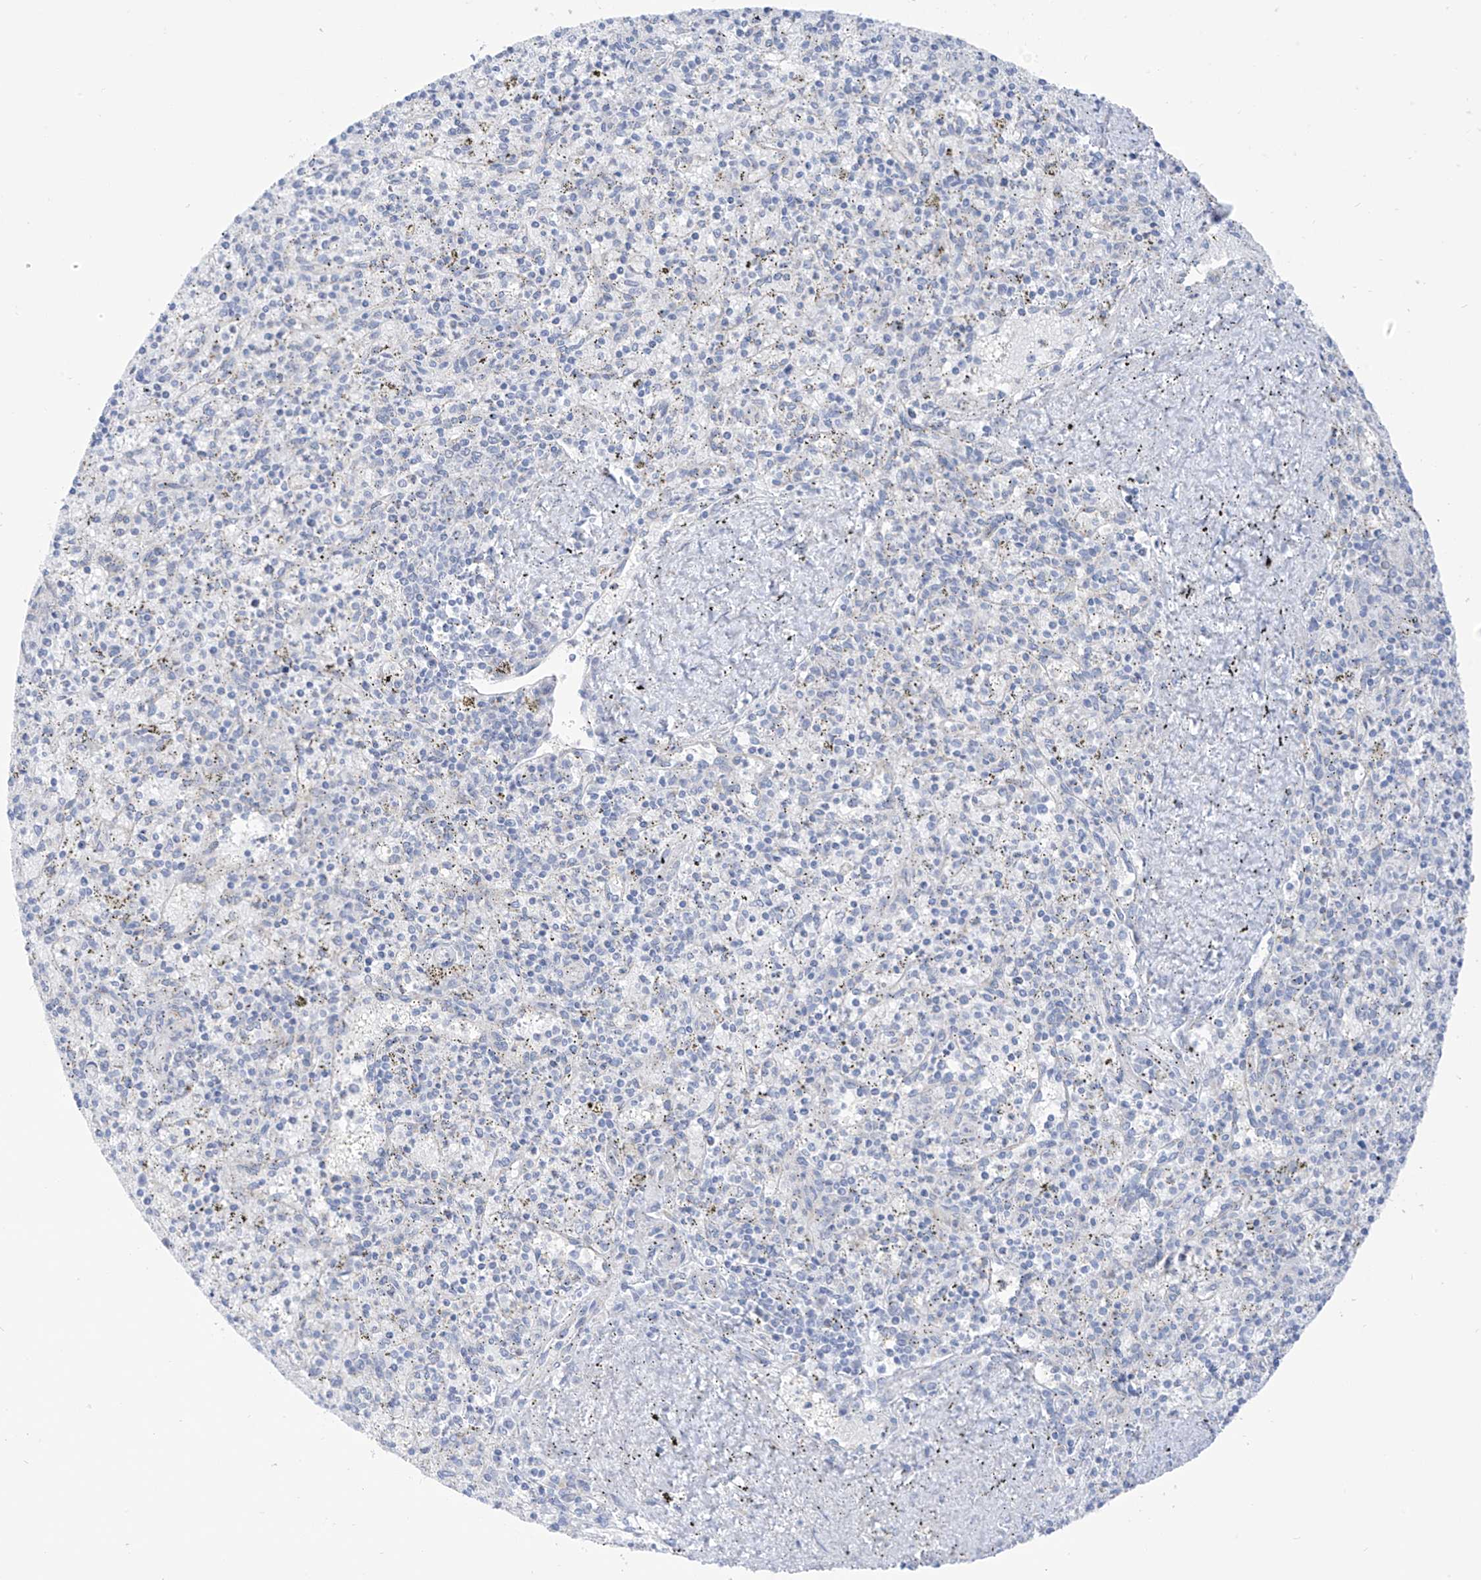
{"staining": {"intensity": "negative", "quantity": "none", "location": "none"}, "tissue": "spleen", "cell_type": "Cells in red pulp", "image_type": "normal", "snomed": [{"axis": "morphology", "description": "Normal tissue, NOS"}, {"axis": "topography", "description": "Spleen"}], "caption": "IHC image of benign spleen stained for a protein (brown), which shows no expression in cells in red pulp.", "gene": "RCN2", "patient": {"sex": "male", "age": 72}}